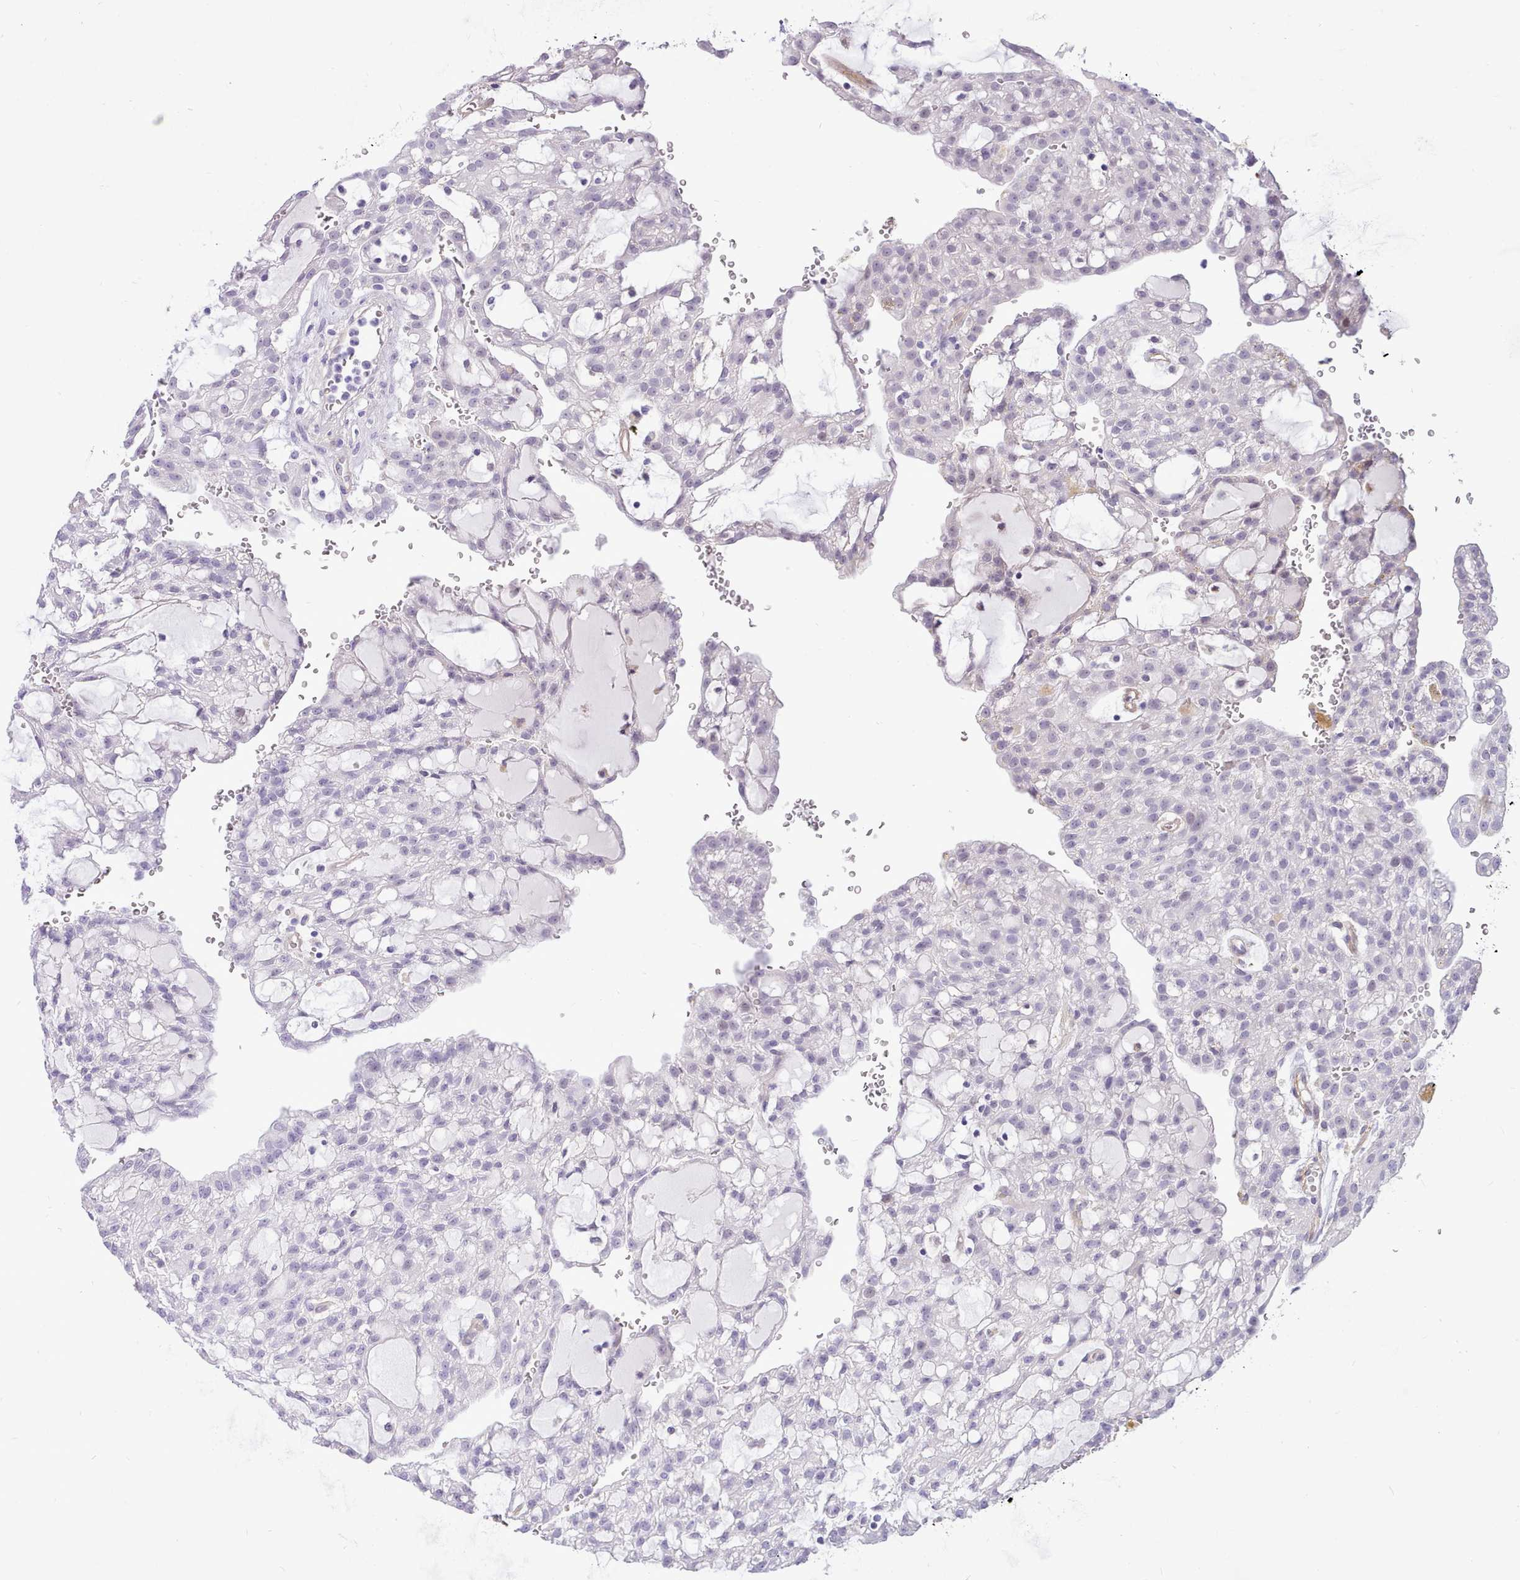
{"staining": {"intensity": "negative", "quantity": "none", "location": "none"}, "tissue": "renal cancer", "cell_type": "Tumor cells", "image_type": "cancer", "snomed": [{"axis": "morphology", "description": "Adenocarcinoma, NOS"}, {"axis": "topography", "description": "Kidney"}], "caption": "Renal cancer stained for a protein using immunohistochemistry shows no expression tumor cells.", "gene": "LRRC37A", "patient": {"sex": "male", "age": 63}}